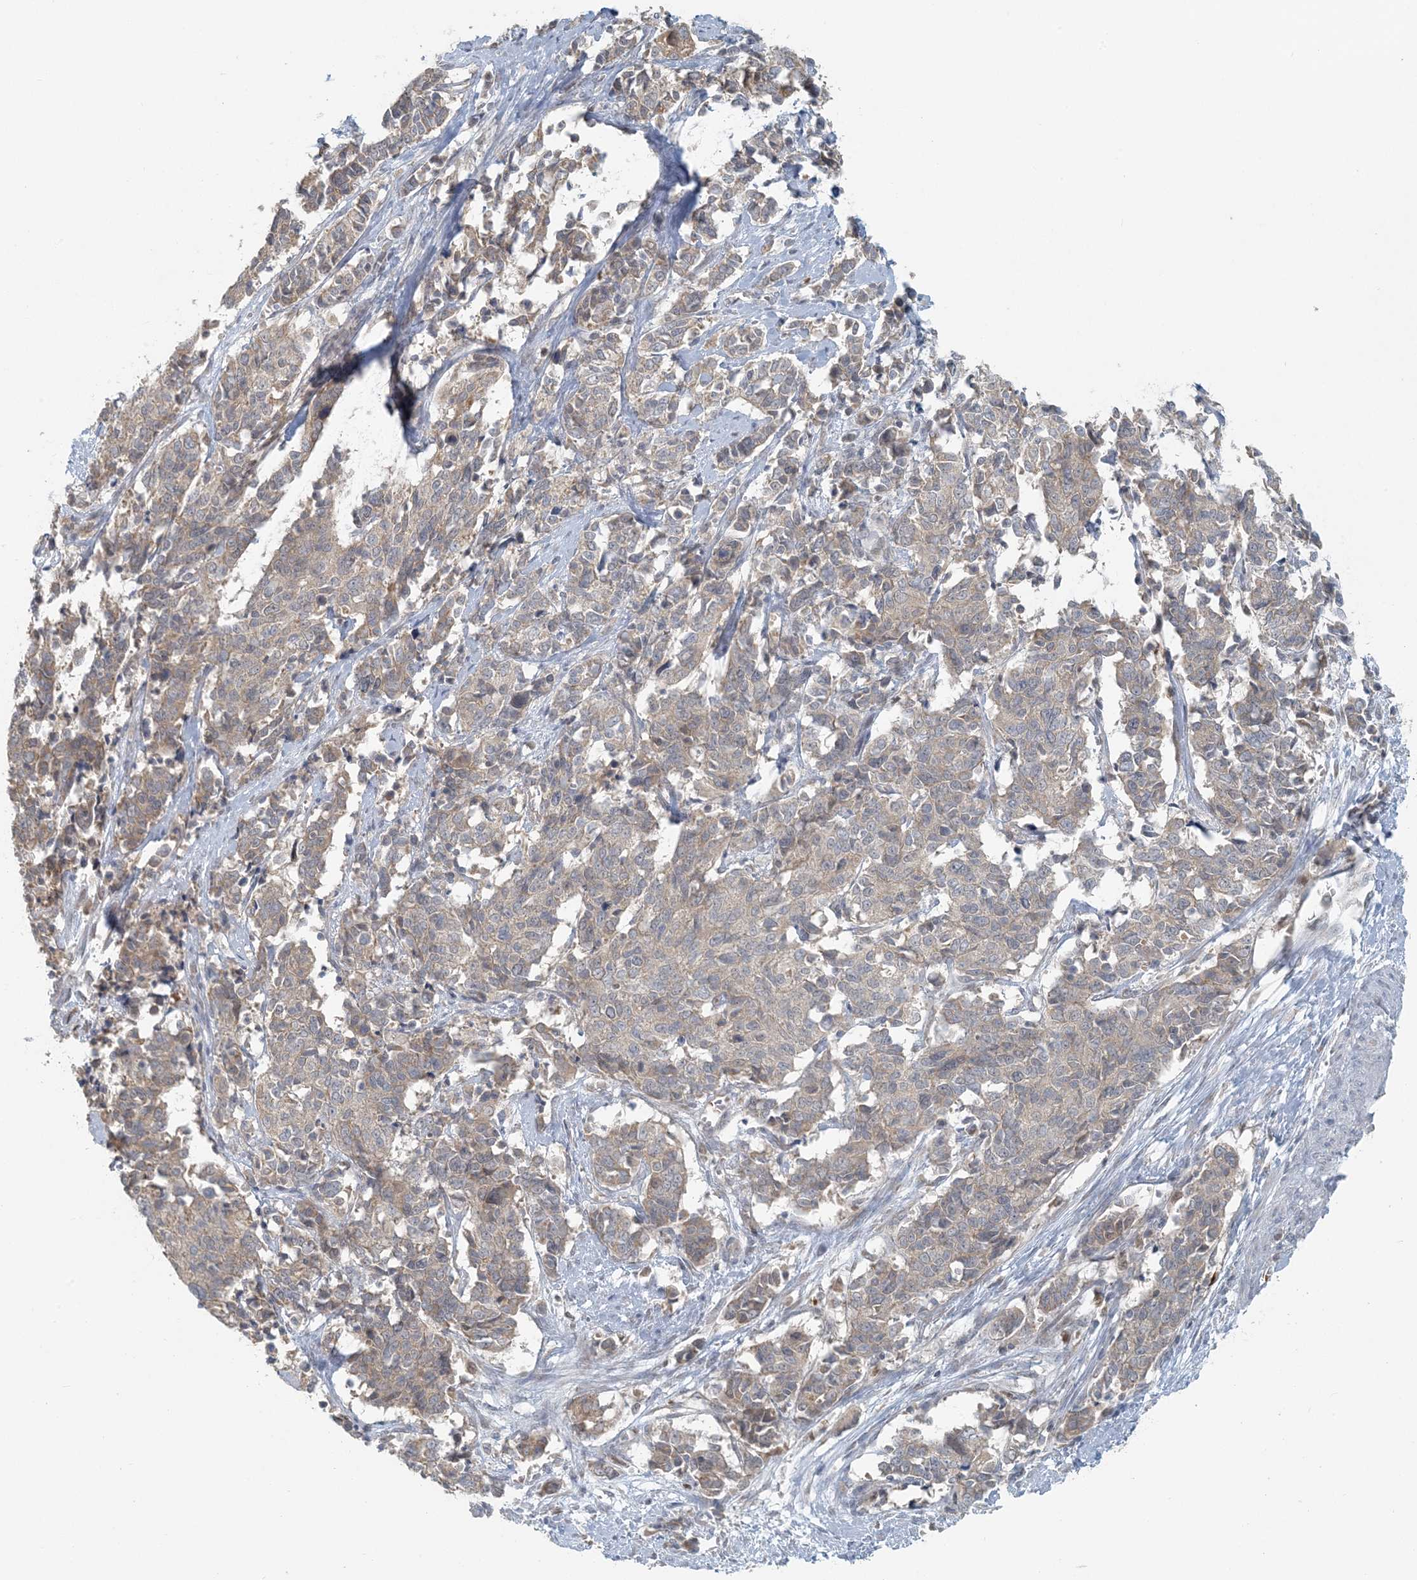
{"staining": {"intensity": "weak", "quantity": ">75%", "location": "cytoplasmic/membranous"}, "tissue": "cervical cancer", "cell_type": "Tumor cells", "image_type": "cancer", "snomed": [{"axis": "morphology", "description": "Normal tissue, NOS"}, {"axis": "morphology", "description": "Squamous cell carcinoma, NOS"}, {"axis": "topography", "description": "Cervix"}], "caption": "Immunohistochemistry photomicrograph of neoplastic tissue: squamous cell carcinoma (cervical) stained using IHC shows low levels of weak protein expression localized specifically in the cytoplasmic/membranous of tumor cells, appearing as a cytoplasmic/membranous brown color.", "gene": "CTDNEP1", "patient": {"sex": "female", "age": 35}}